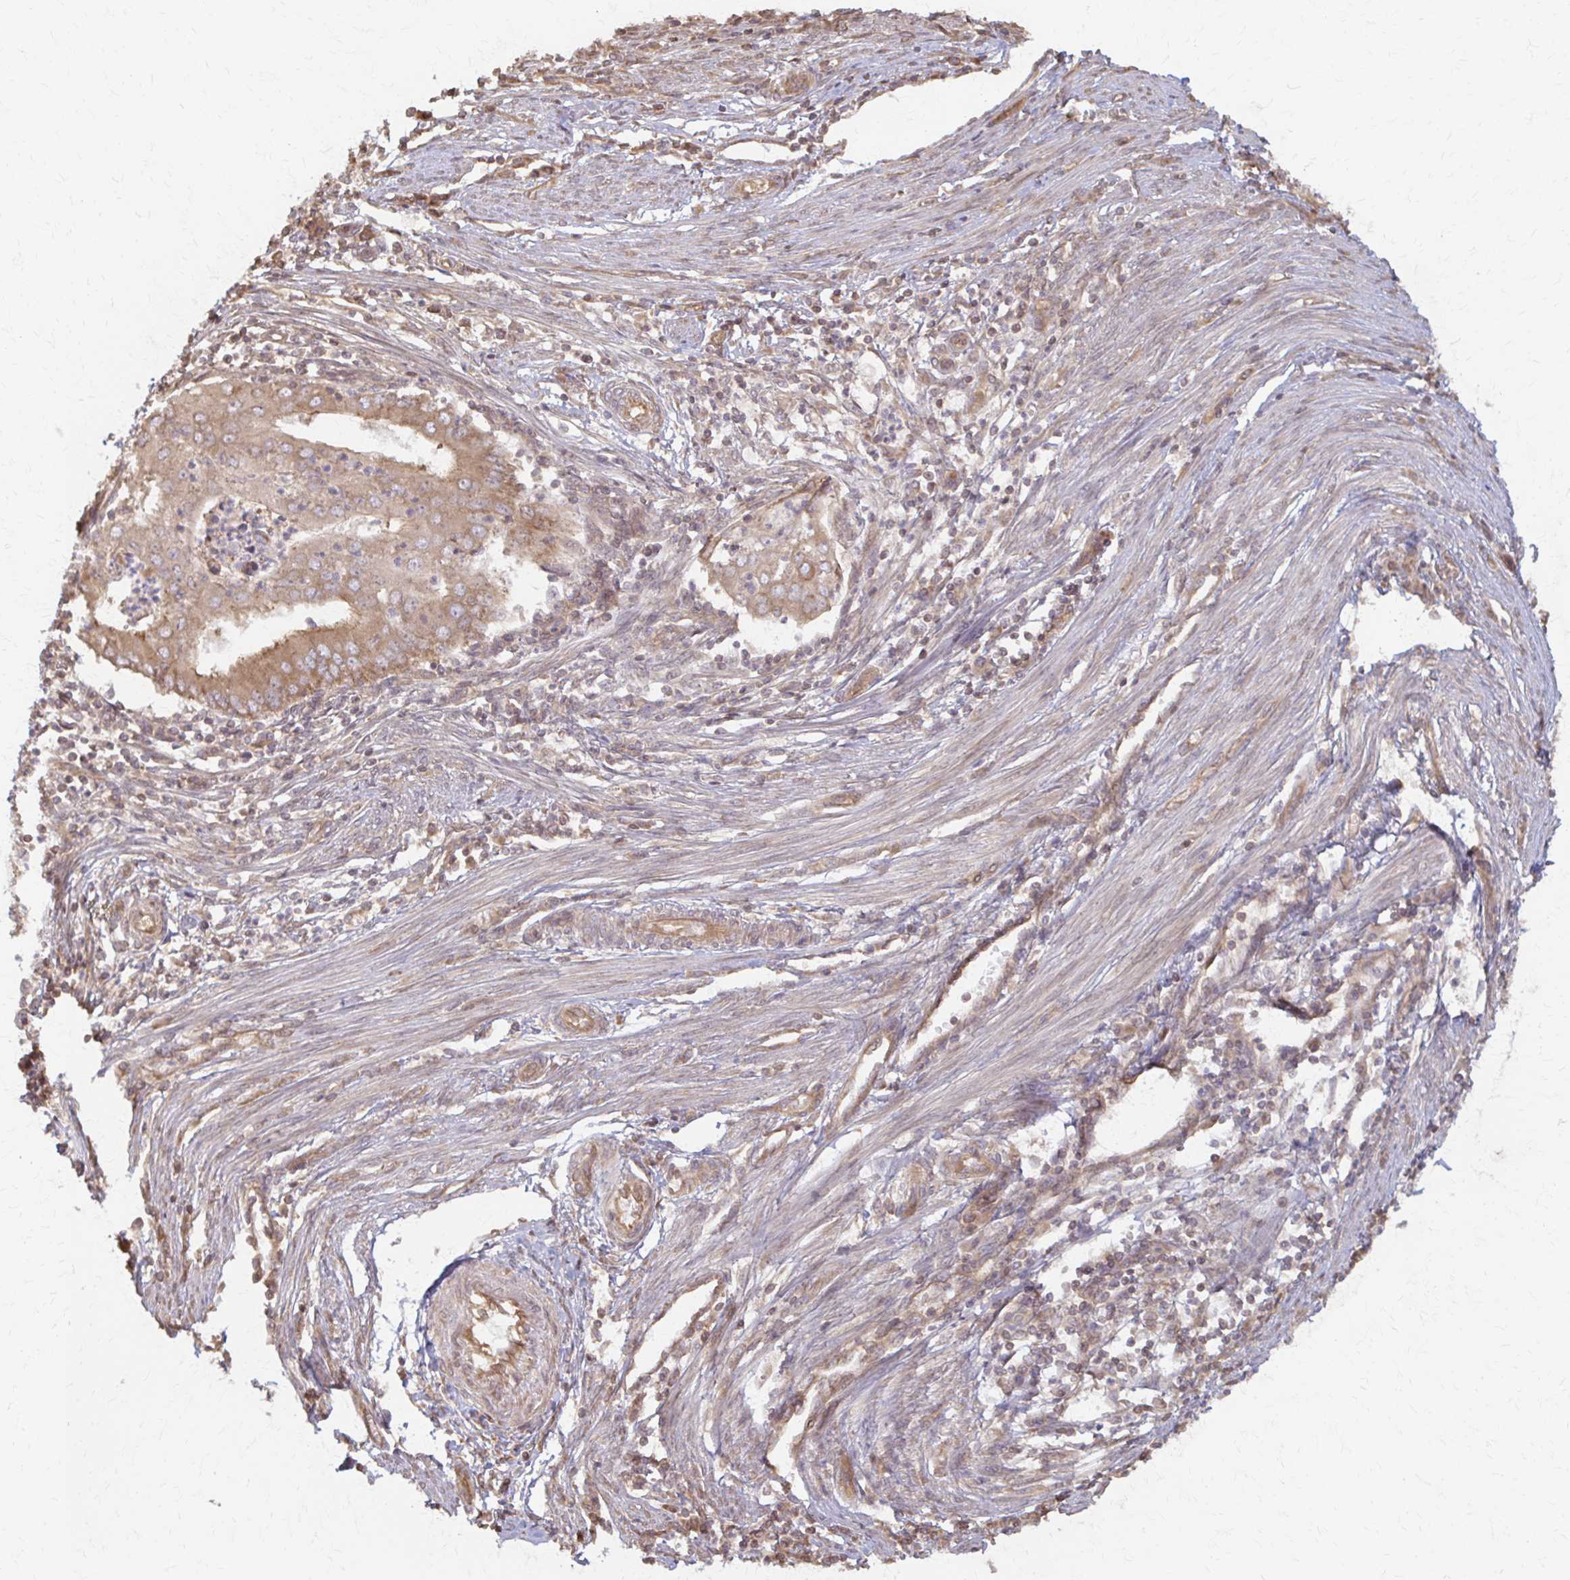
{"staining": {"intensity": "moderate", "quantity": ">75%", "location": "cytoplasmic/membranous"}, "tissue": "endometrial cancer", "cell_type": "Tumor cells", "image_type": "cancer", "snomed": [{"axis": "morphology", "description": "Adenocarcinoma, NOS"}, {"axis": "topography", "description": "Endometrium"}], "caption": "IHC staining of endometrial cancer, which displays medium levels of moderate cytoplasmic/membranous expression in about >75% of tumor cells indicating moderate cytoplasmic/membranous protein expression. The staining was performed using DAB (brown) for protein detection and nuclei were counterstained in hematoxylin (blue).", "gene": "ARHGAP35", "patient": {"sex": "female", "age": 50}}